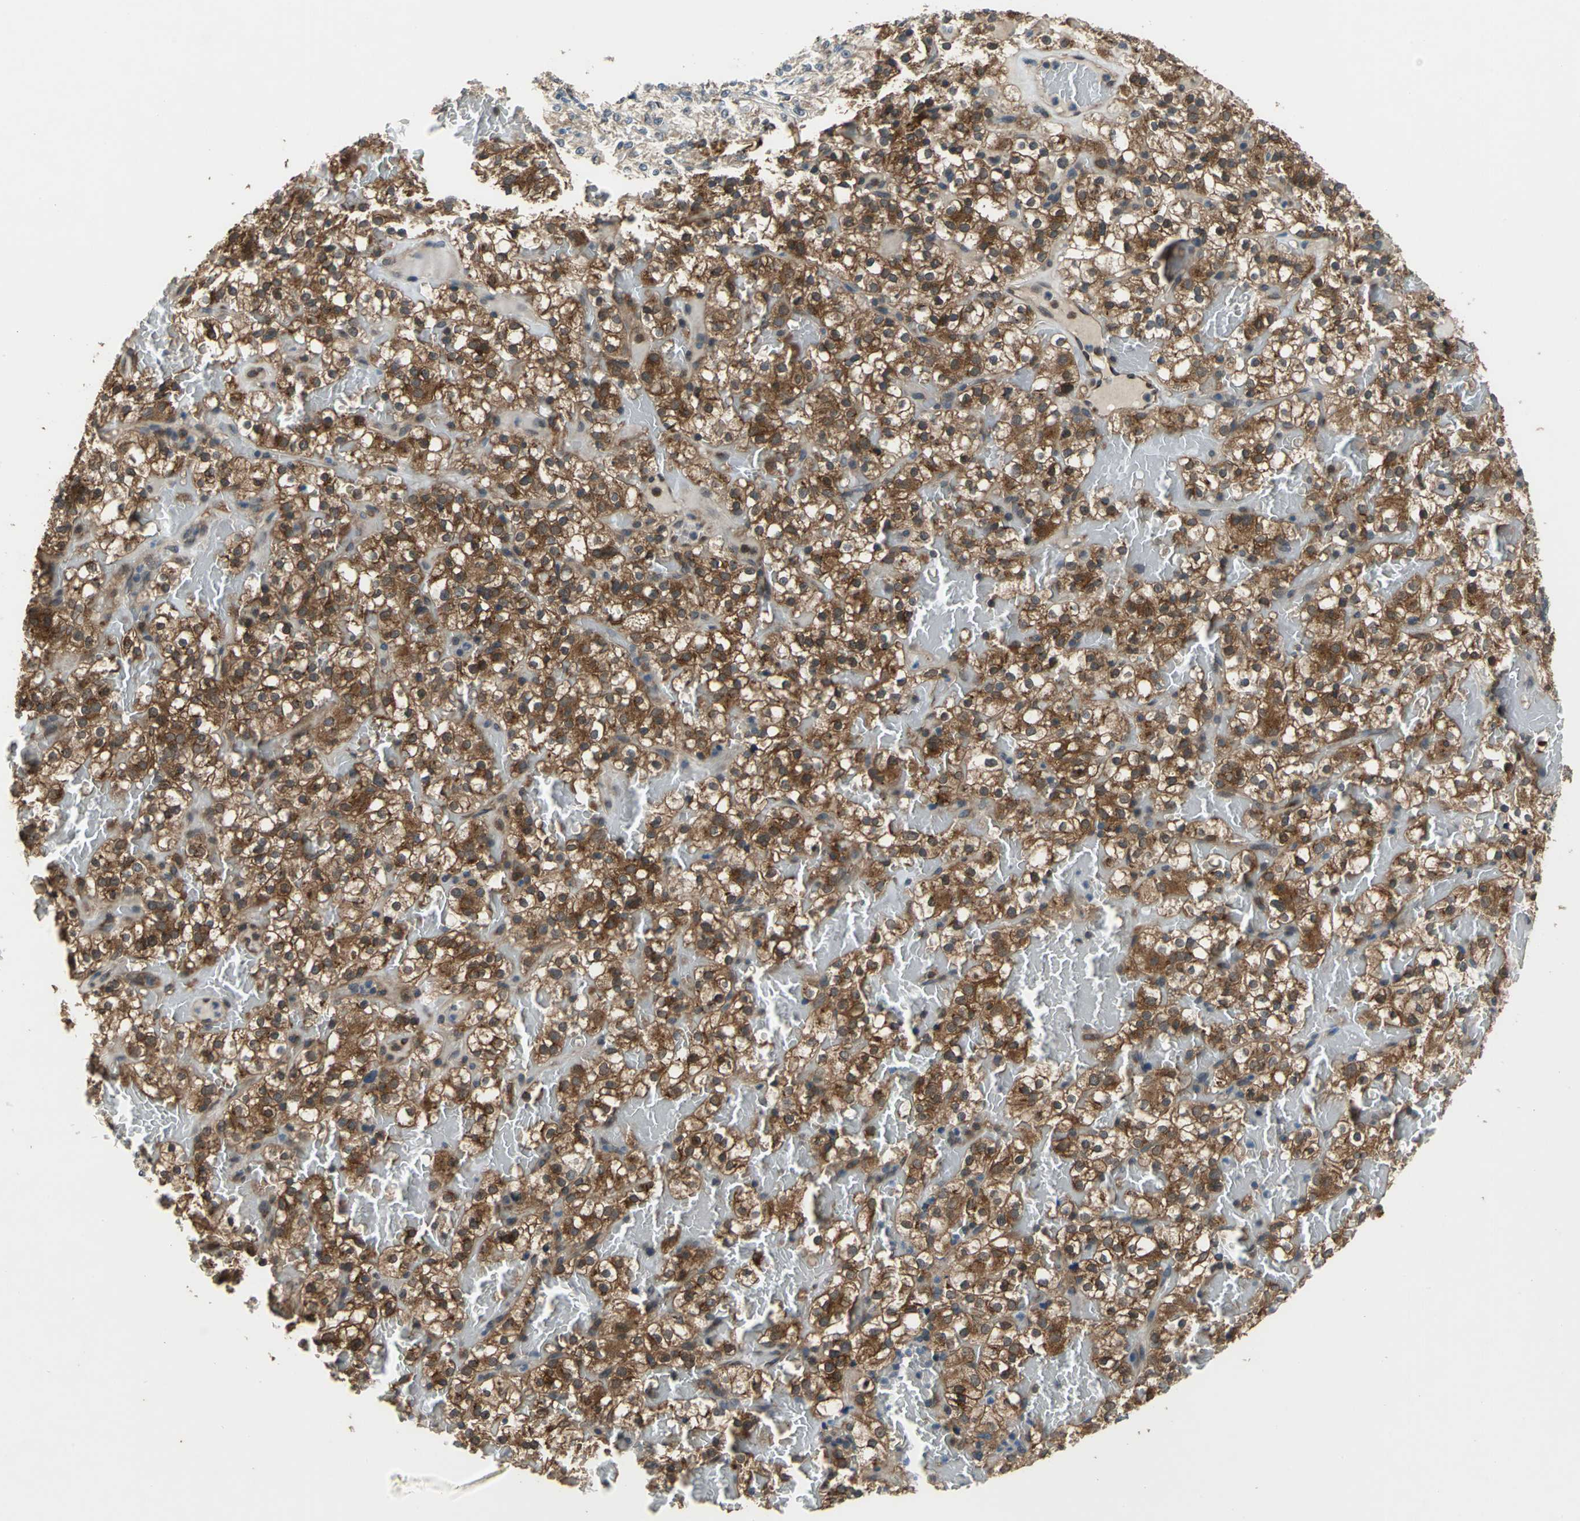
{"staining": {"intensity": "strong", "quantity": ">75%", "location": "cytoplasmic/membranous"}, "tissue": "renal cancer", "cell_type": "Tumor cells", "image_type": "cancer", "snomed": [{"axis": "morphology", "description": "Normal tissue, NOS"}, {"axis": "morphology", "description": "Adenocarcinoma, NOS"}, {"axis": "topography", "description": "Kidney"}], "caption": "An IHC histopathology image of tumor tissue is shown. Protein staining in brown shows strong cytoplasmic/membranous positivity in renal cancer within tumor cells.", "gene": "NFKBIE", "patient": {"sex": "female", "age": 72}}